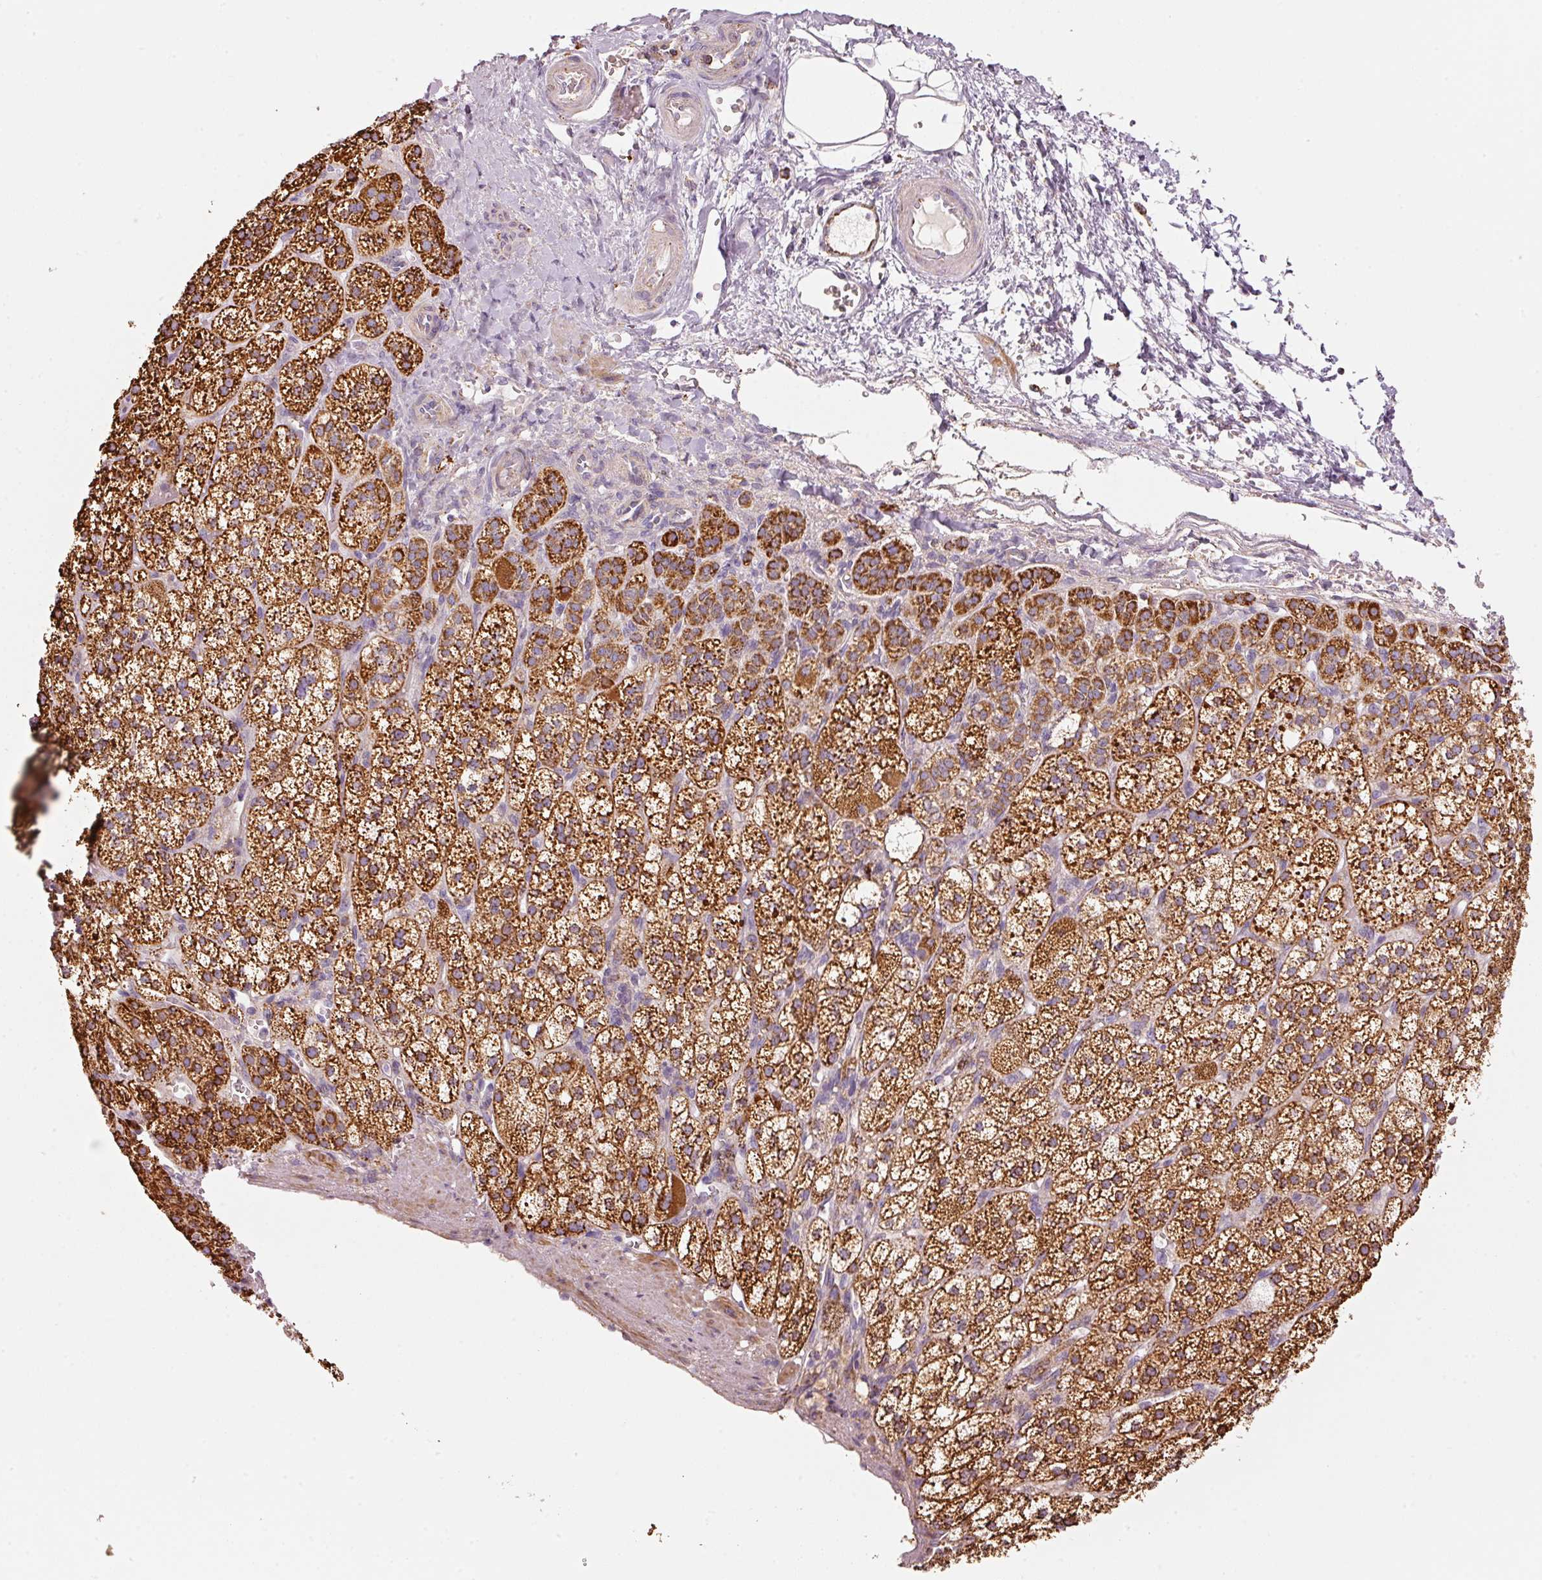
{"staining": {"intensity": "strong", "quantity": ">75%", "location": "cytoplasmic/membranous"}, "tissue": "adrenal gland", "cell_type": "Glandular cells", "image_type": "normal", "snomed": [{"axis": "morphology", "description": "Normal tissue, NOS"}, {"axis": "topography", "description": "Adrenal gland"}], "caption": "Strong cytoplasmic/membranous staining is present in approximately >75% of glandular cells in normal adrenal gland.", "gene": "C17orf98", "patient": {"sex": "female", "age": 60}}